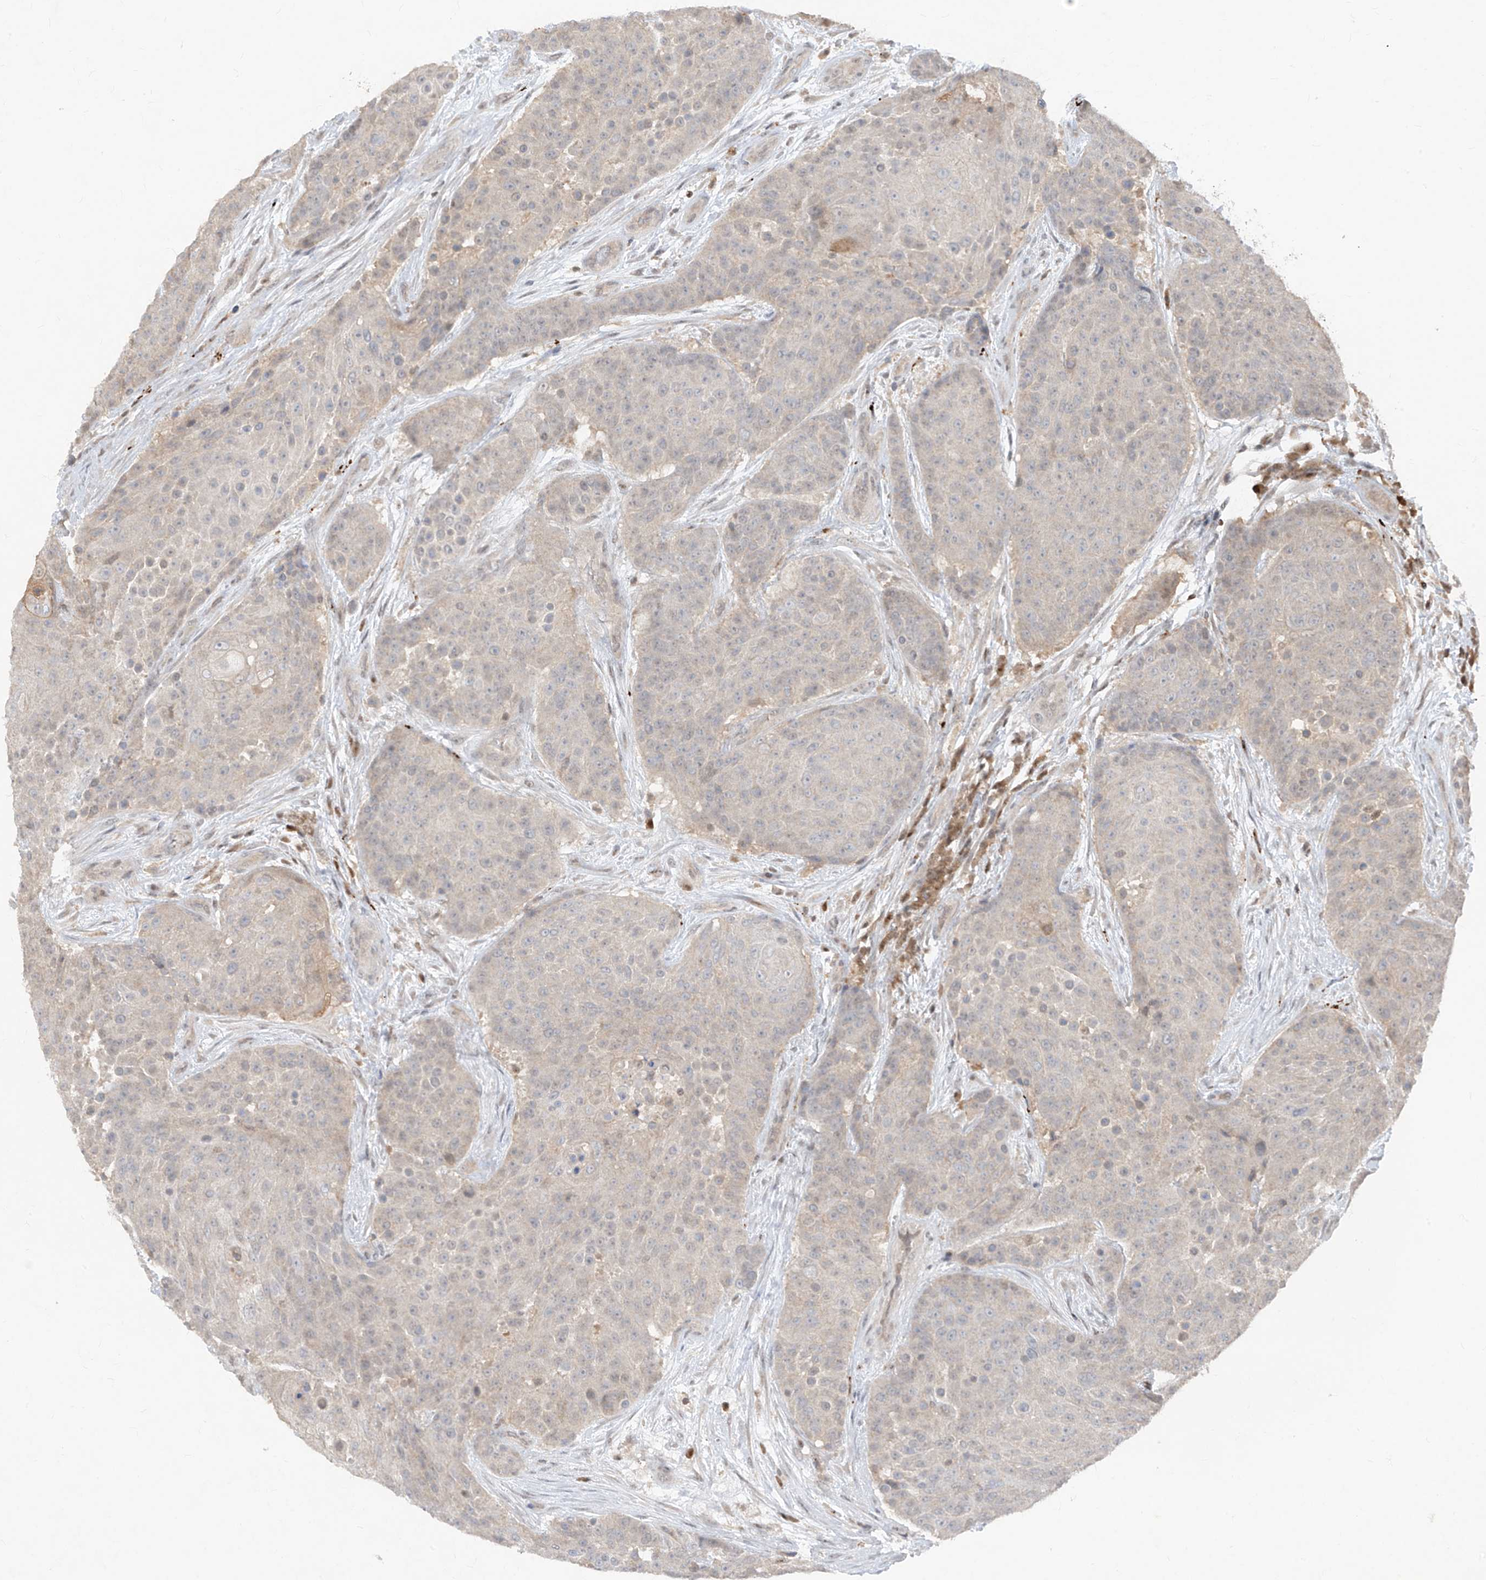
{"staining": {"intensity": "negative", "quantity": "none", "location": "none"}, "tissue": "urothelial cancer", "cell_type": "Tumor cells", "image_type": "cancer", "snomed": [{"axis": "morphology", "description": "Urothelial carcinoma, High grade"}, {"axis": "topography", "description": "Urinary bladder"}], "caption": "Immunohistochemistry image of neoplastic tissue: urothelial cancer stained with DAB exhibits no significant protein staining in tumor cells.", "gene": "ZNF358", "patient": {"sex": "female", "age": 63}}